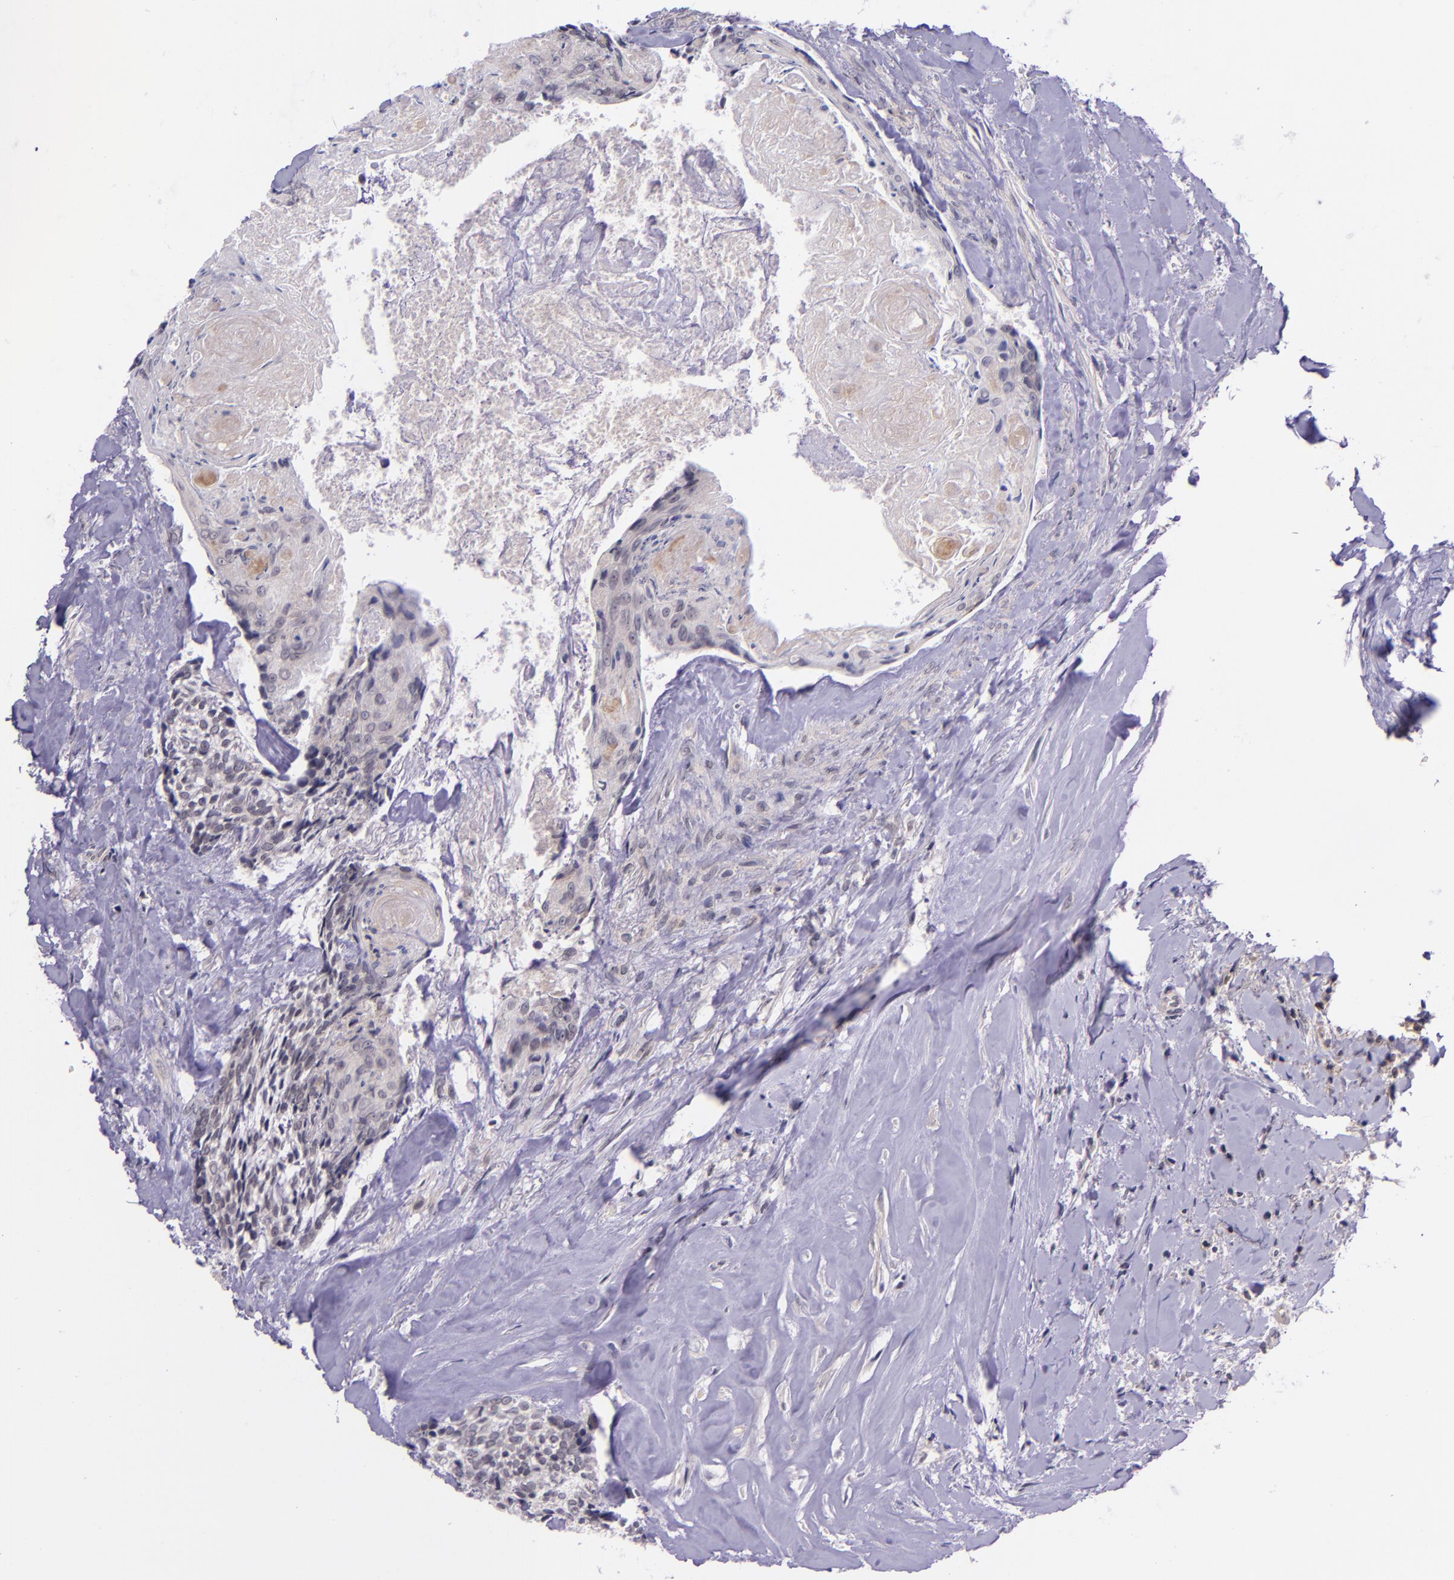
{"staining": {"intensity": "negative", "quantity": "none", "location": "none"}, "tissue": "head and neck cancer", "cell_type": "Tumor cells", "image_type": "cancer", "snomed": [{"axis": "morphology", "description": "Squamous cell carcinoma, NOS"}, {"axis": "topography", "description": "Salivary gland"}, {"axis": "topography", "description": "Head-Neck"}], "caption": "This is an immunohistochemistry image of head and neck squamous cell carcinoma. There is no expression in tumor cells.", "gene": "SELL", "patient": {"sex": "male", "age": 70}}